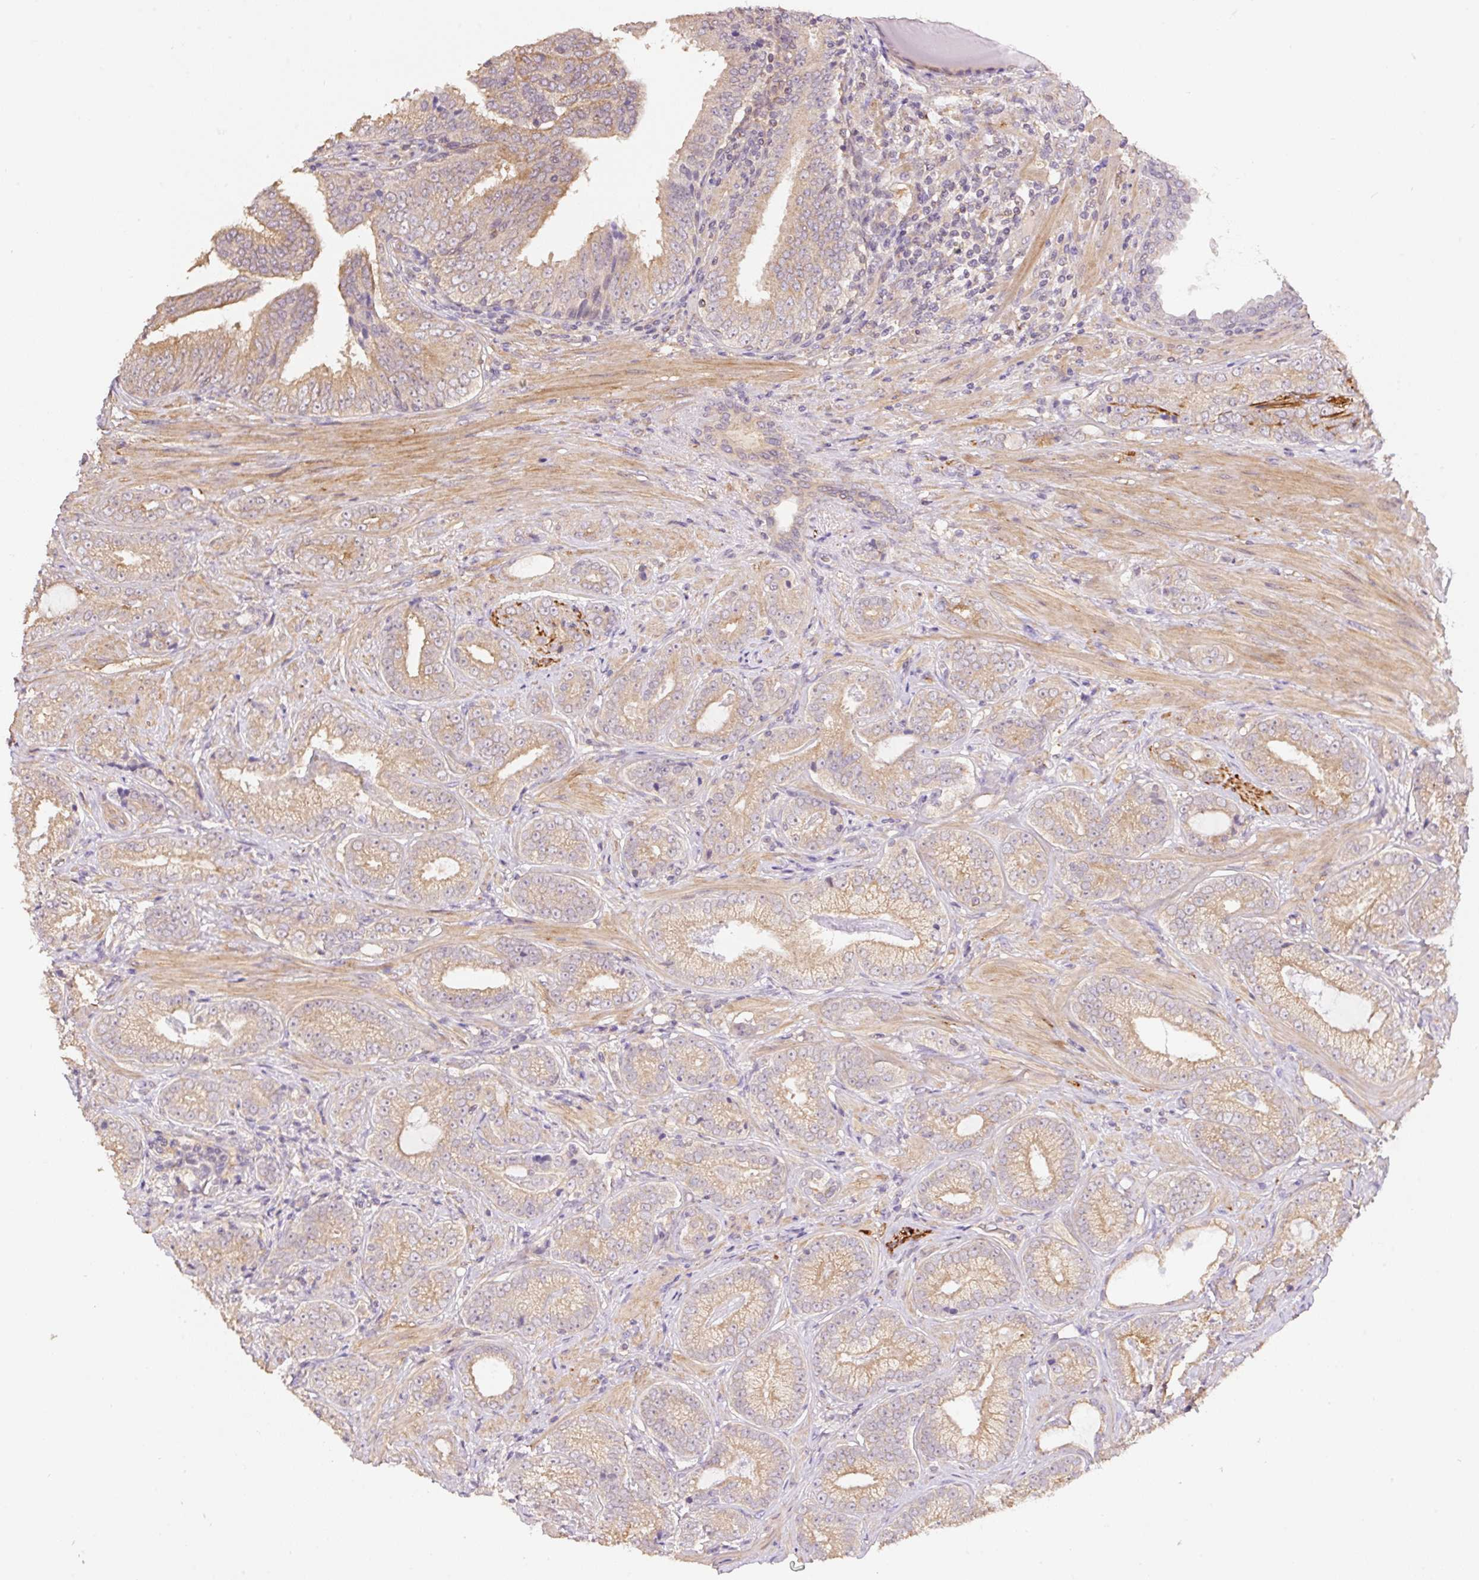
{"staining": {"intensity": "moderate", "quantity": ">75%", "location": "cytoplasmic/membranous"}, "tissue": "prostate cancer", "cell_type": "Tumor cells", "image_type": "cancer", "snomed": [{"axis": "morphology", "description": "Adenocarcinoma, Low grade"}, {"axis": "topography", "description": "Prostate"}], "caption": "A histopathology image of human prostate adenocarcinoma (low-grade) stained for a protein displays moderate cytoplasmic/membranous brown staining in tumor cells.", "gene": "COX8A", "patient": {"sex": "male", "age": 61}}